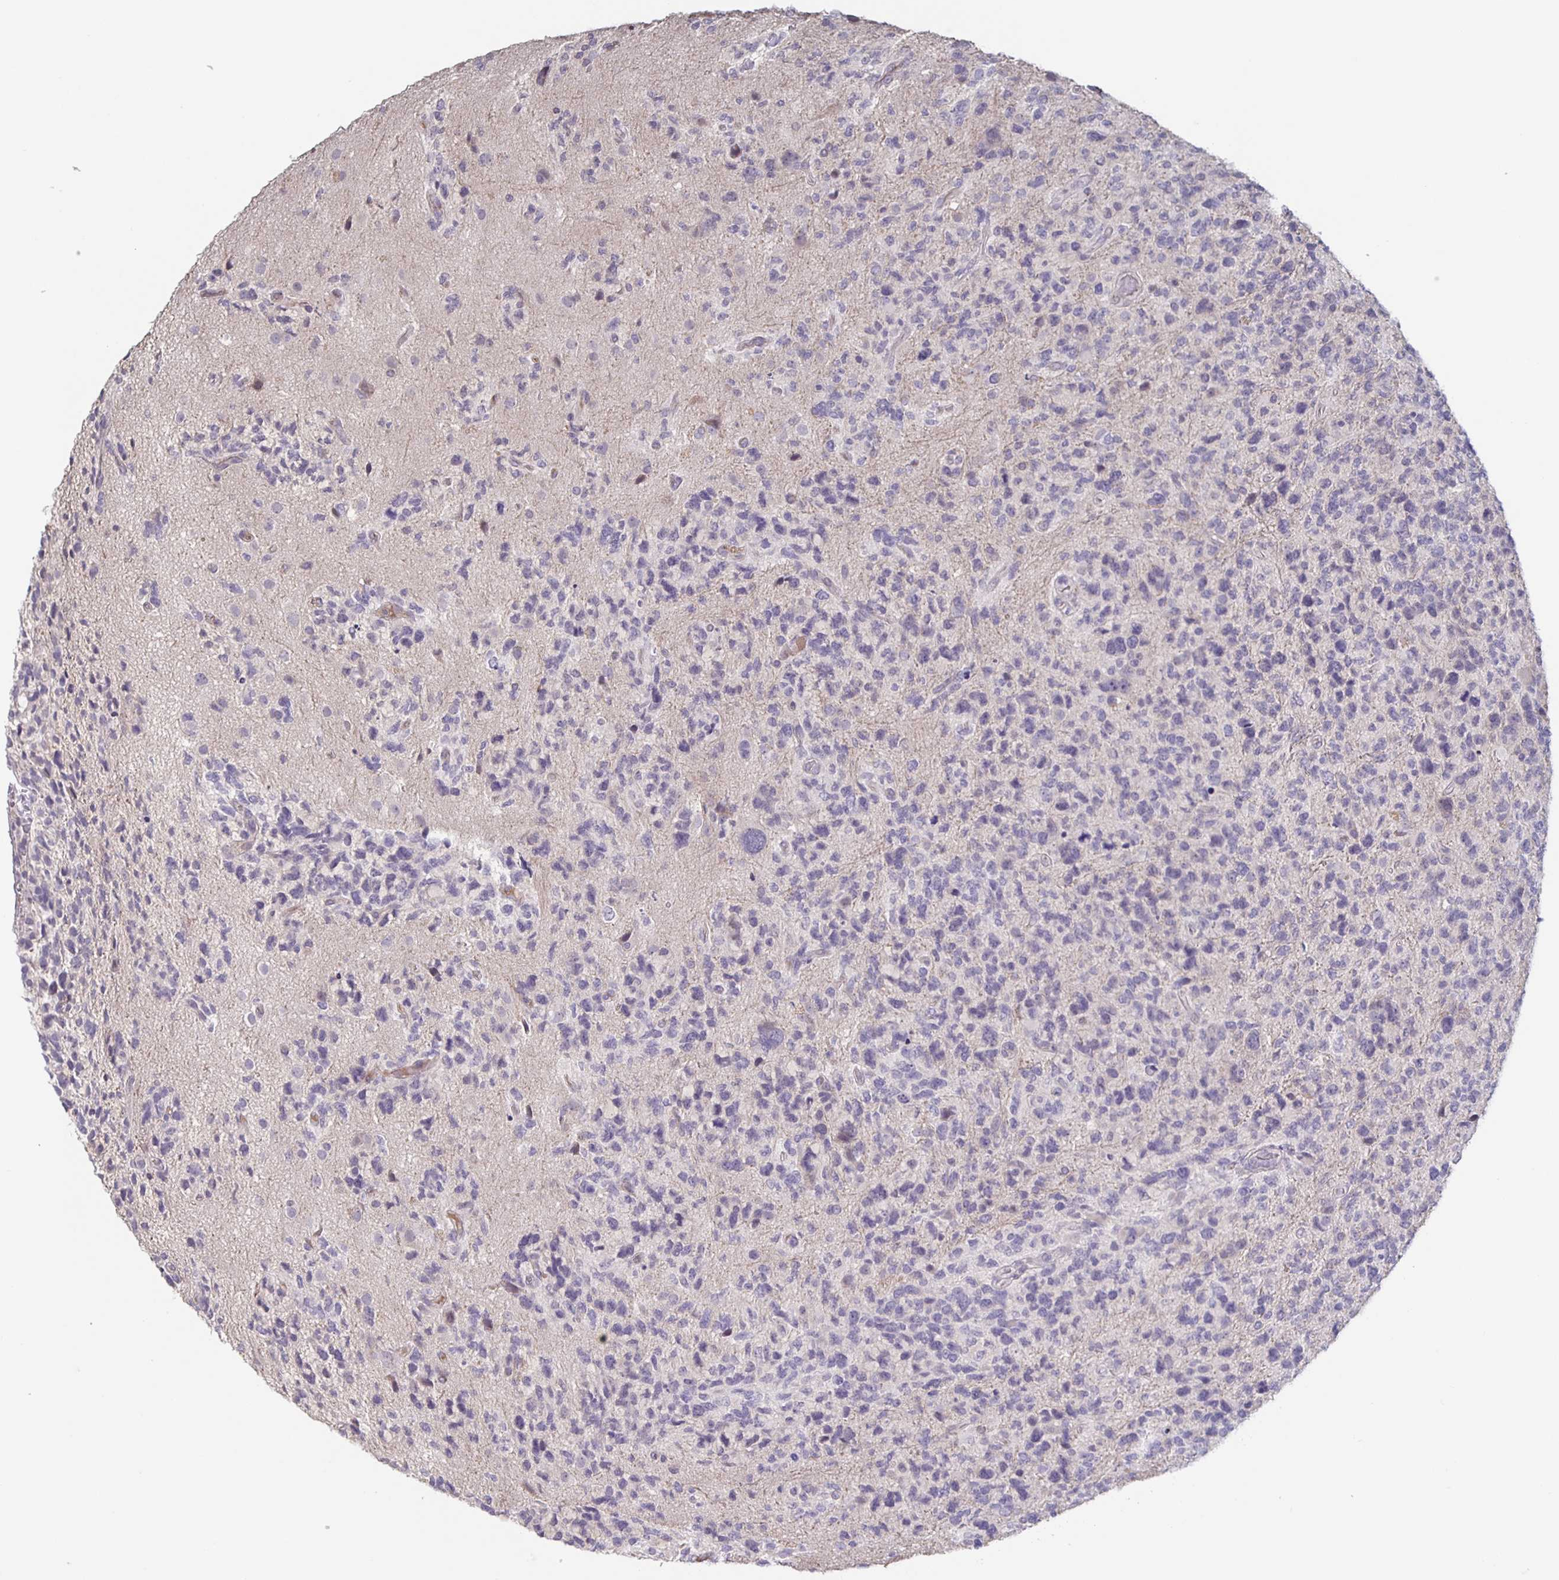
{"staining": {"intensity": "negative", "quantity": "none", "location": "none"}, "tissue": "glioma", "cell_type": "Tumor cells", "image_type": "cancer", "snomed": [{"axis": "morphology", "description": "Glioma, malignant, High grade"}, {"axis": "topography", "description": "Brain"}], "caption": "The photomicrograph shows no significant positivity in tumor cells of malignant glioma (high-grade). (Brightfield microscopy of DAB (3,3'-diaminobenzidine) IHC at high magnification).", "gene": "INSL5", "patient": {"sex": "female", "age": 71}}